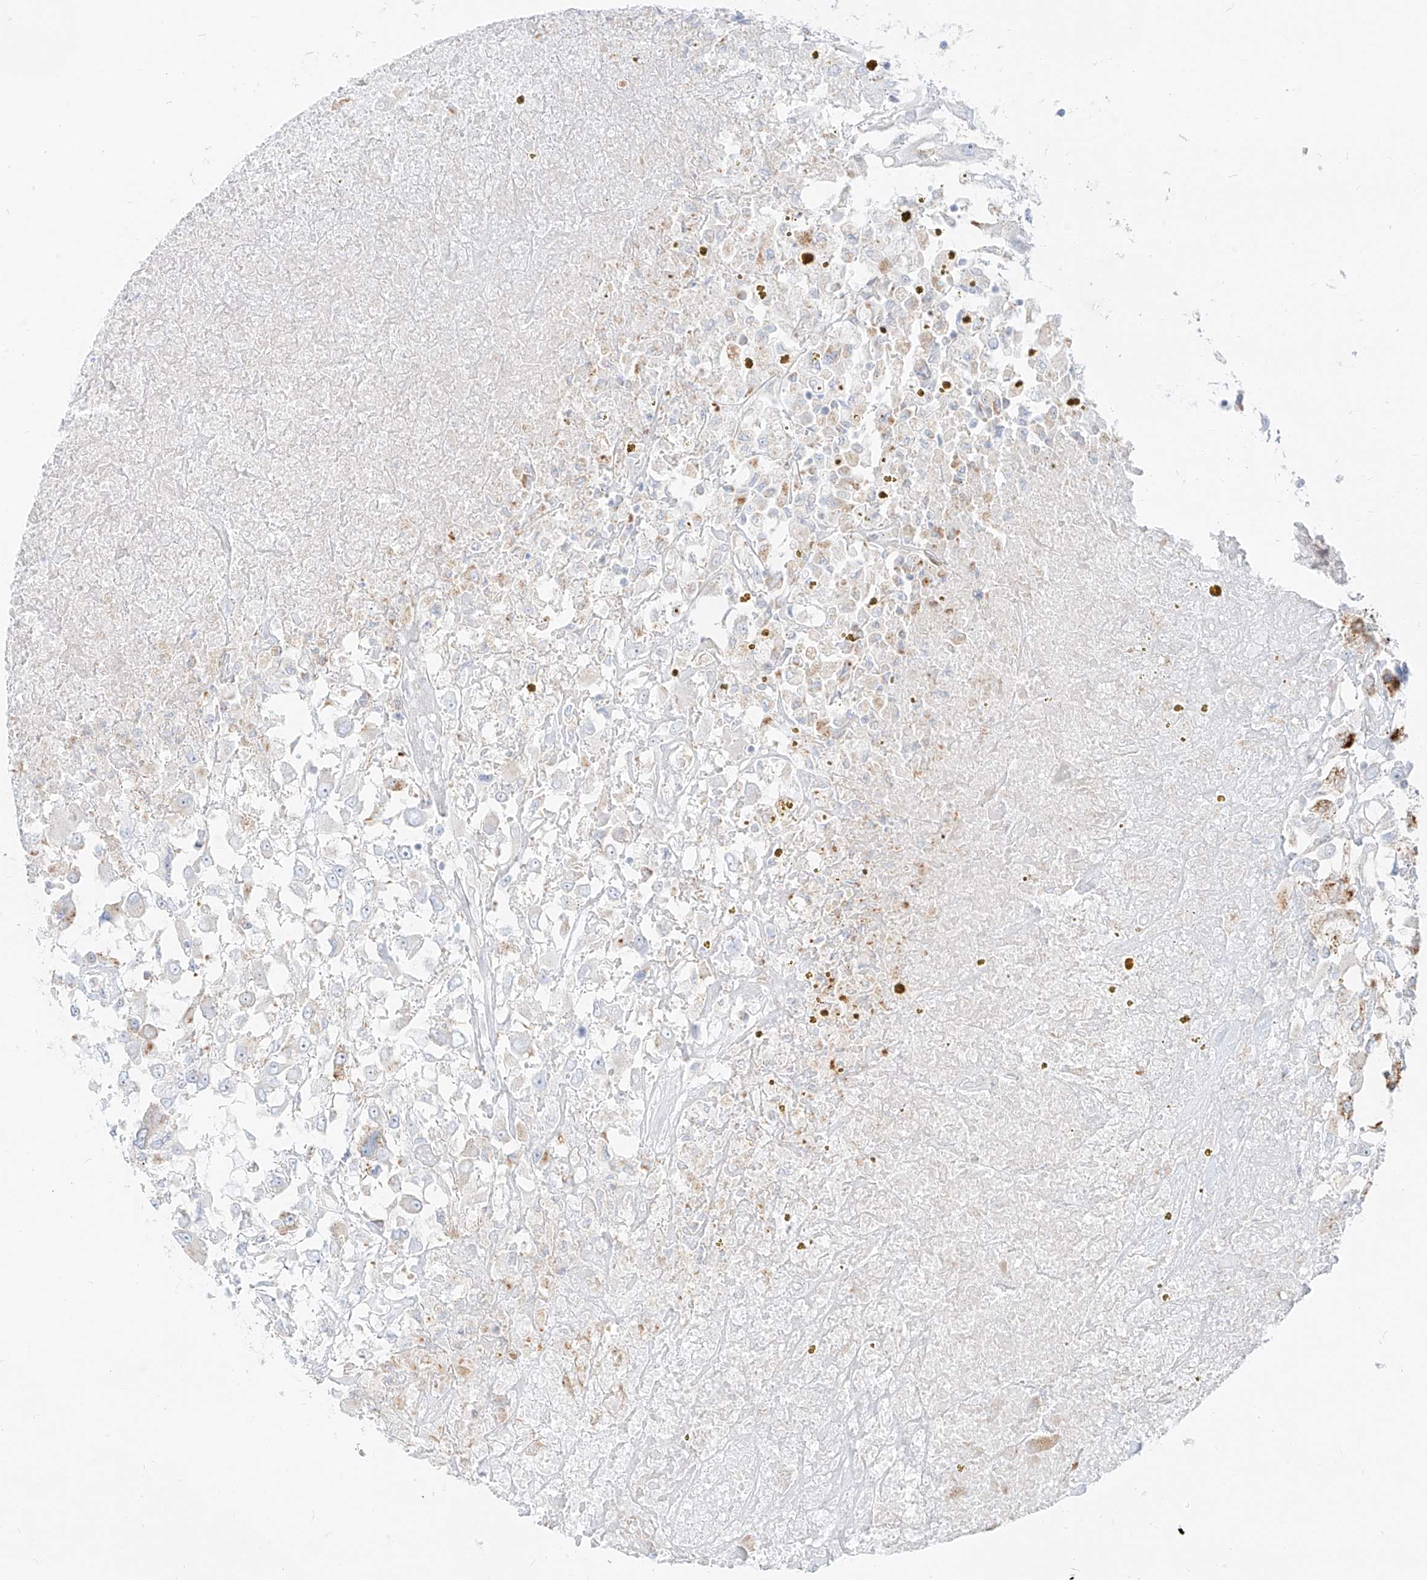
{"staining": {"intensity": "moderate", "quantity": "<25%", "location": "cytoplasmic/membranous"}, "tissue": "renal cancer", "cell_type": "Tumor cells", "image_type": "cancer", "snomed": [{"axis": "morphology", "description": "Adenocarcinoma, NOS"}, {"axis": "topography", "description": "Kidney"}], "caption": "About <25% of tumor cells in renal adenocarcinoma reveal moderate cytoplasmic/membranous protein positivity as visualized by brown immunohistochemical staining.", "gene": "SLC35F6", "patient": {"sex": "female", "age": 52}}